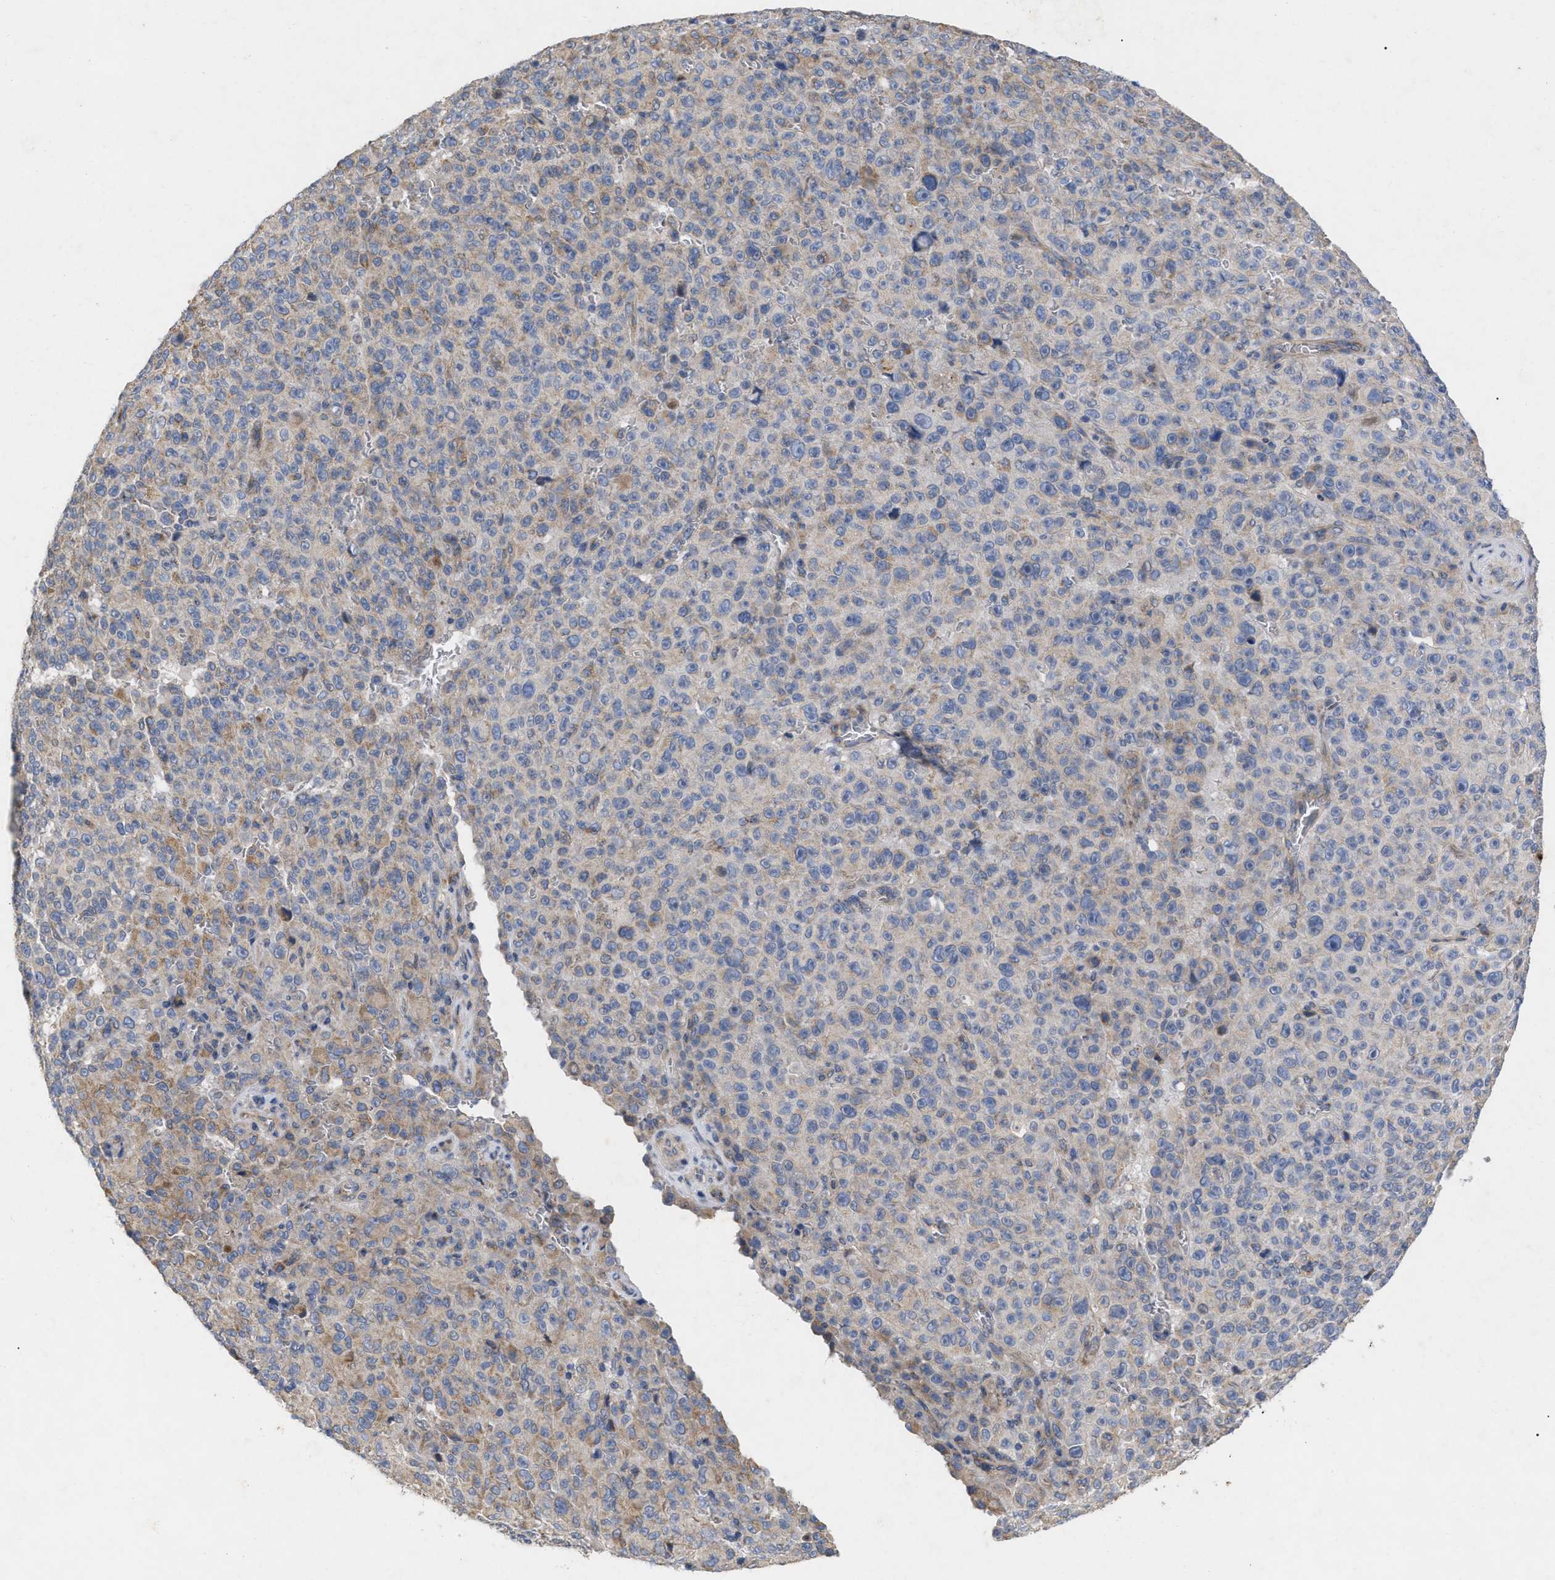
{"staining": {"intensity": "weak", "quantity": "25%-75%", "location": "cytoplasmic/membranous"}, "tissue": "melanoma", "cell_type": "Tumor cells", "image_type": "cancer", "snomed": [{"axis": "morphology", "description": "Malignant melanoma, NOS"}, {"axis": "topography", "description": "Skin"}], "caption": "Immunohistochemical staining of human melanoma reveals weak cytoplasmic/membranous protein expression in approximately 25%-75% of tumor cells. Immunohistochemistry (ihc) stains the protein of interest in brown and the nuclei are stained blue.", "gene": "VIP", "patient": {"sex": "female", "age": 82}}